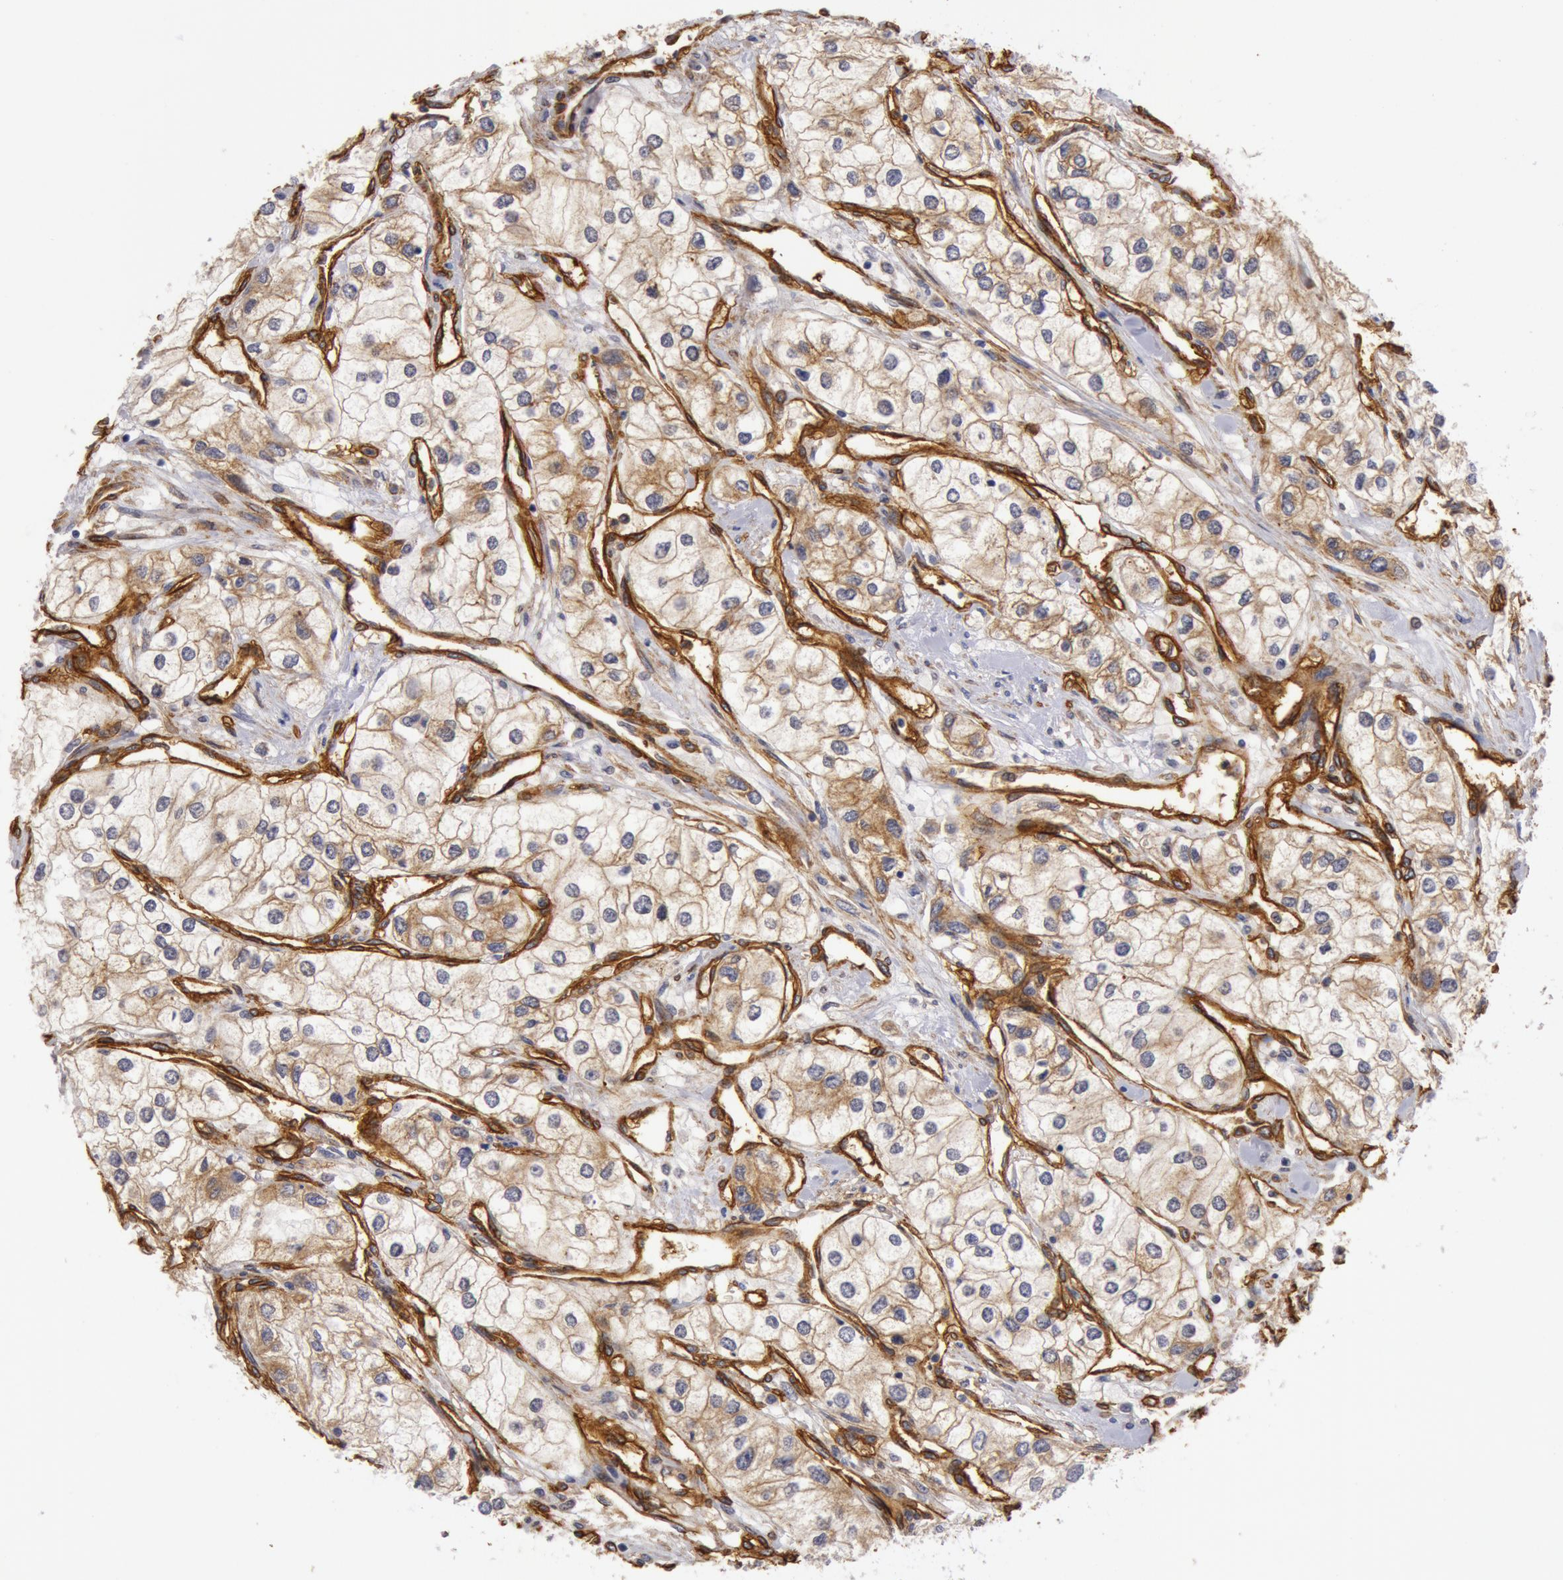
{"staining": {"intensity": "weak", "quantity": "<25%", "location": "cytoplasmic/membranous"}, "tissue": "renal cancer", "cell_type": "Tumor cells", "image_type": "cancer", "snomed": [{"axis": "morphology", "description": "Adenocarcinoma, NOS"}, {"axis": "topography", "description": "Kidney"}], "caption": "Immunohistochemistry (IHC) image of human renal cancer (adenocarcinoma) stained for a protein (brown), which displays no staining in tumor cells.", "gene": "IL23A", "patient": {"sex": "male", "age": 57}}